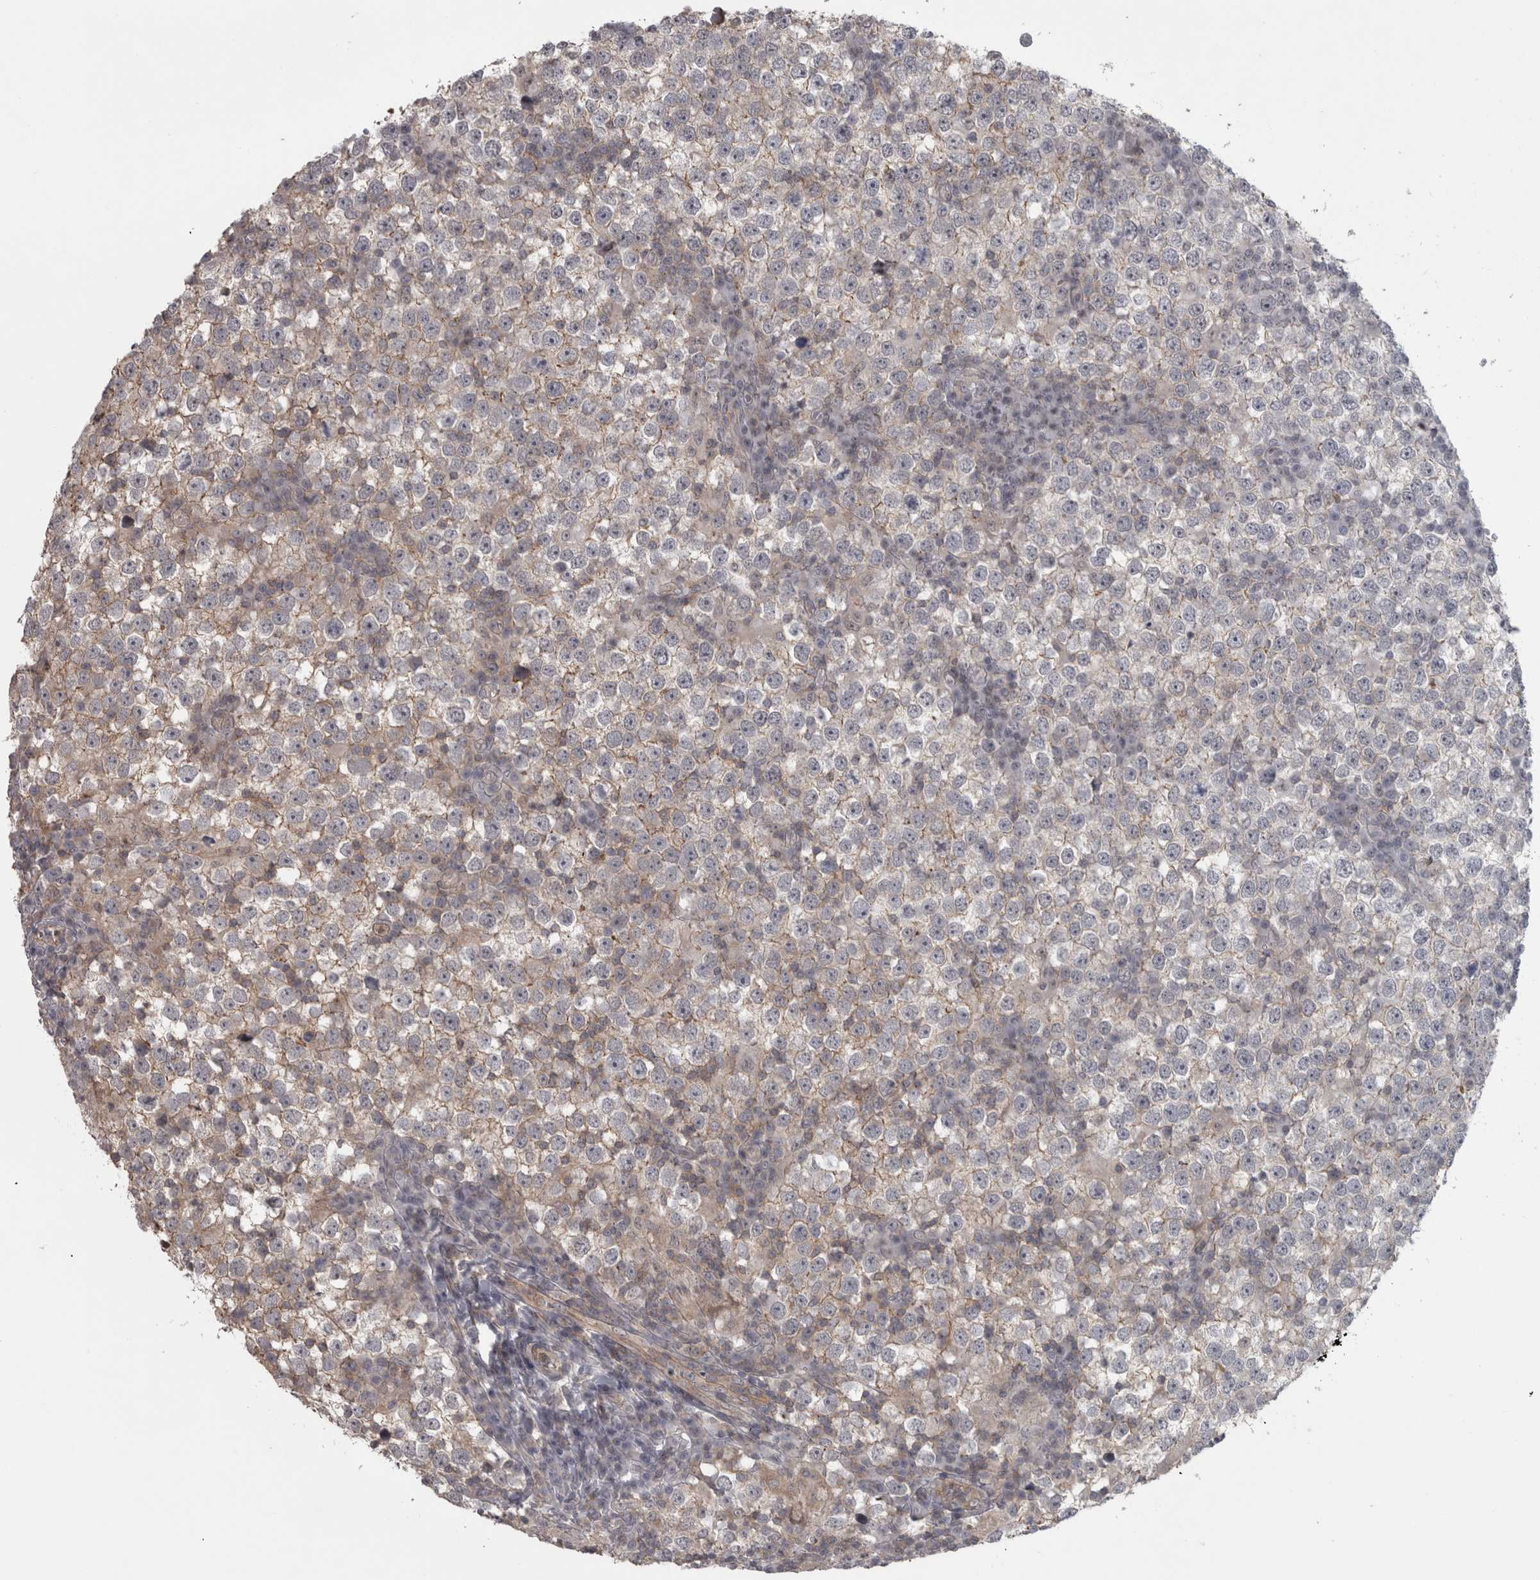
{"staining": {"intensity": "weak", "quantity": "<25%", "location": "cytoplasmic/membranous"}, "tissue": "testis cancer", "cell_type": "Tumor cells", "image_type": "cancer", "snomed": [{"axis": "morphology", "description": "Seminoma, NOS"}, {"axis": "topography", "description": "Testis"}], "caption": "Testis cancer (seminoma) stained for a protein using immunohistochemistry displays no positivity tumor cells.", "gene": "PPP1R12B", "patient": {"sex": "male", "age": 65}}